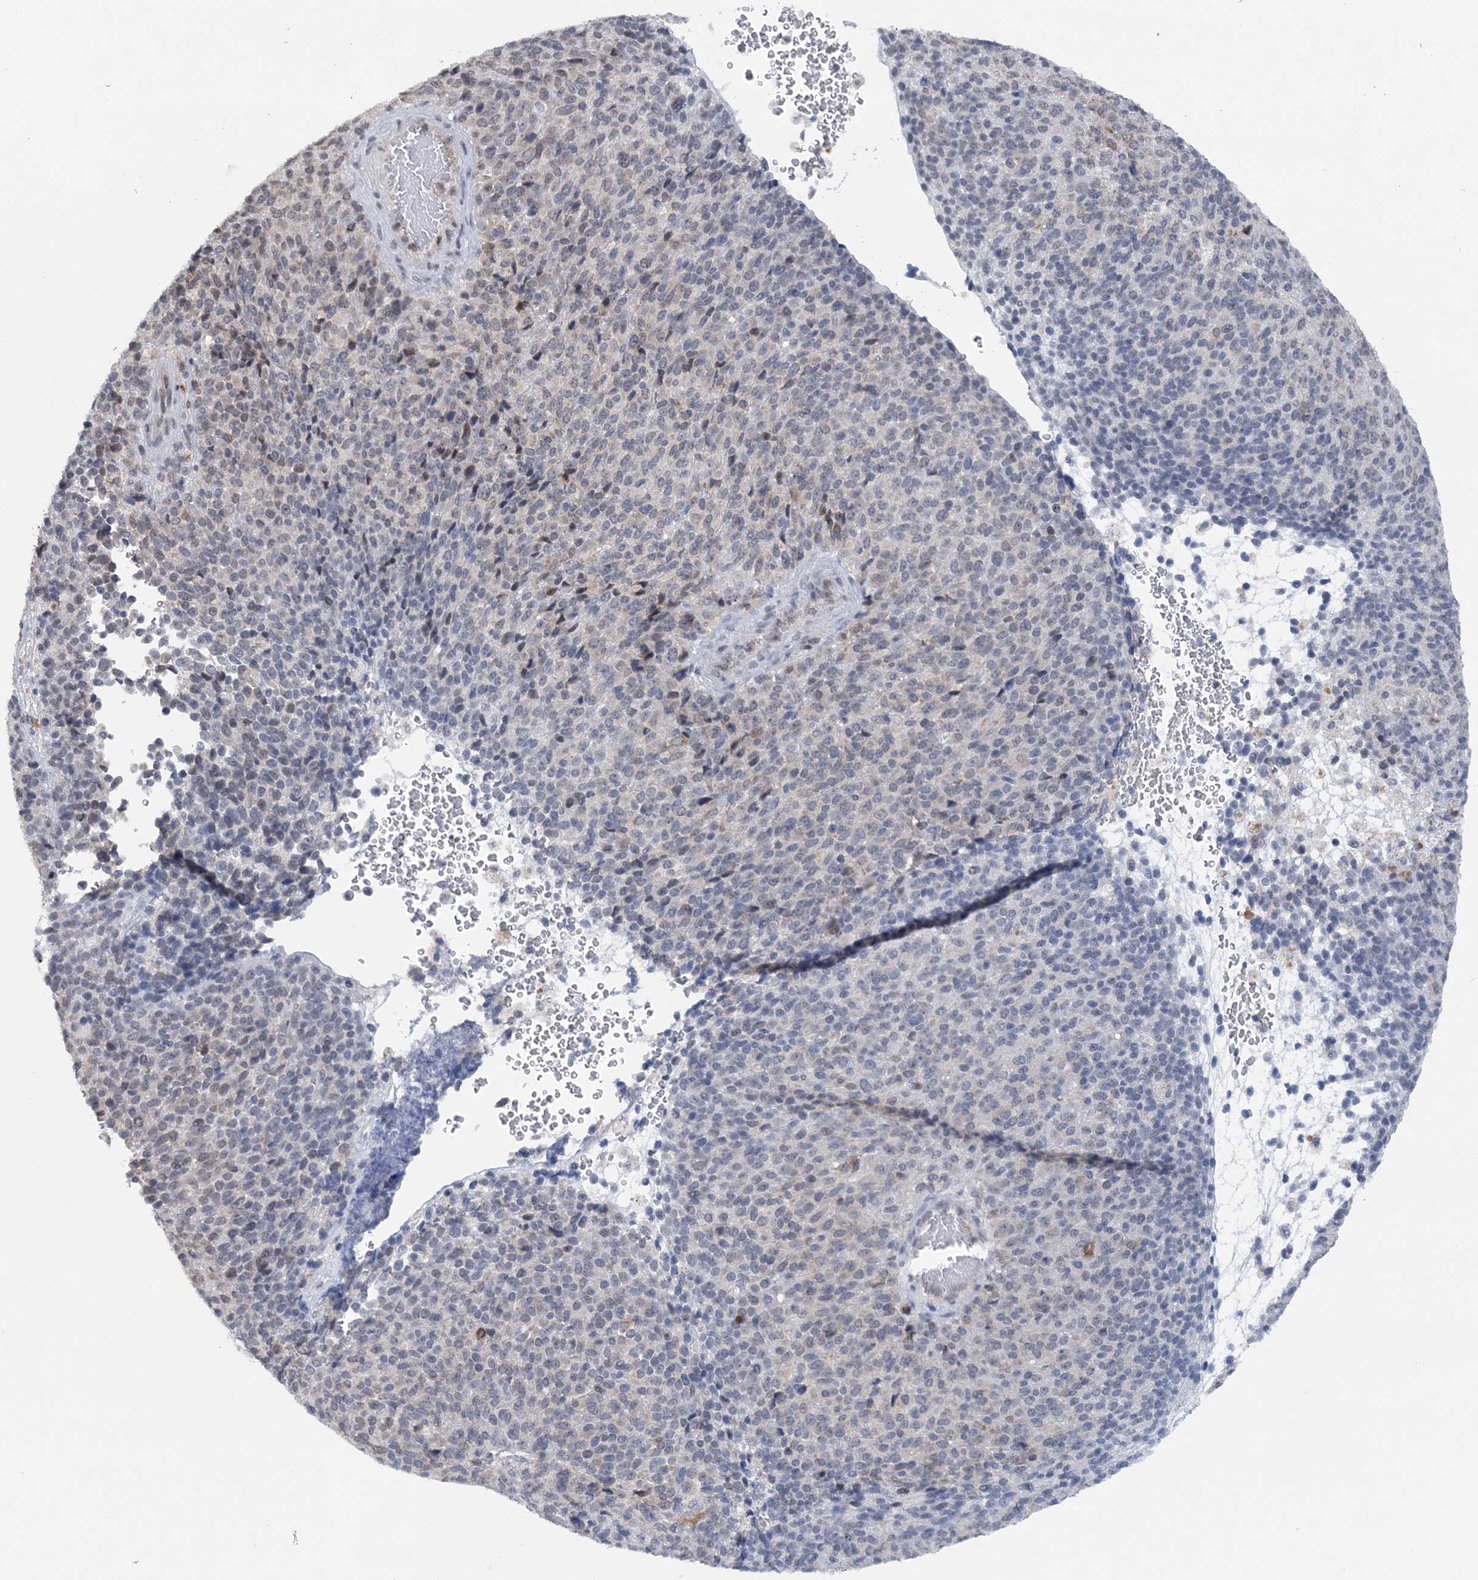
{"staining": {"intensity": "negative", "quantity": "none", "location": "none"}, "tissue": "melanoma", "cell_type": "Tumor cells", "image_type": "cancer", "snomed": [{"axis": "morphology", "description": "Malignant melanoma, Metastatic site"}, {"axis": "topography", "description": "Brain"}], "caption": "IHC of melanoma reveals no expression in tumor cells. (DAB (3,3'-diaminobenzidine) immunohistochemistry (IHC) visualized using brightfield microscopy, high magnification).", "gene": "CCDC152", "patient": {"sex": "female", "age": 56}}